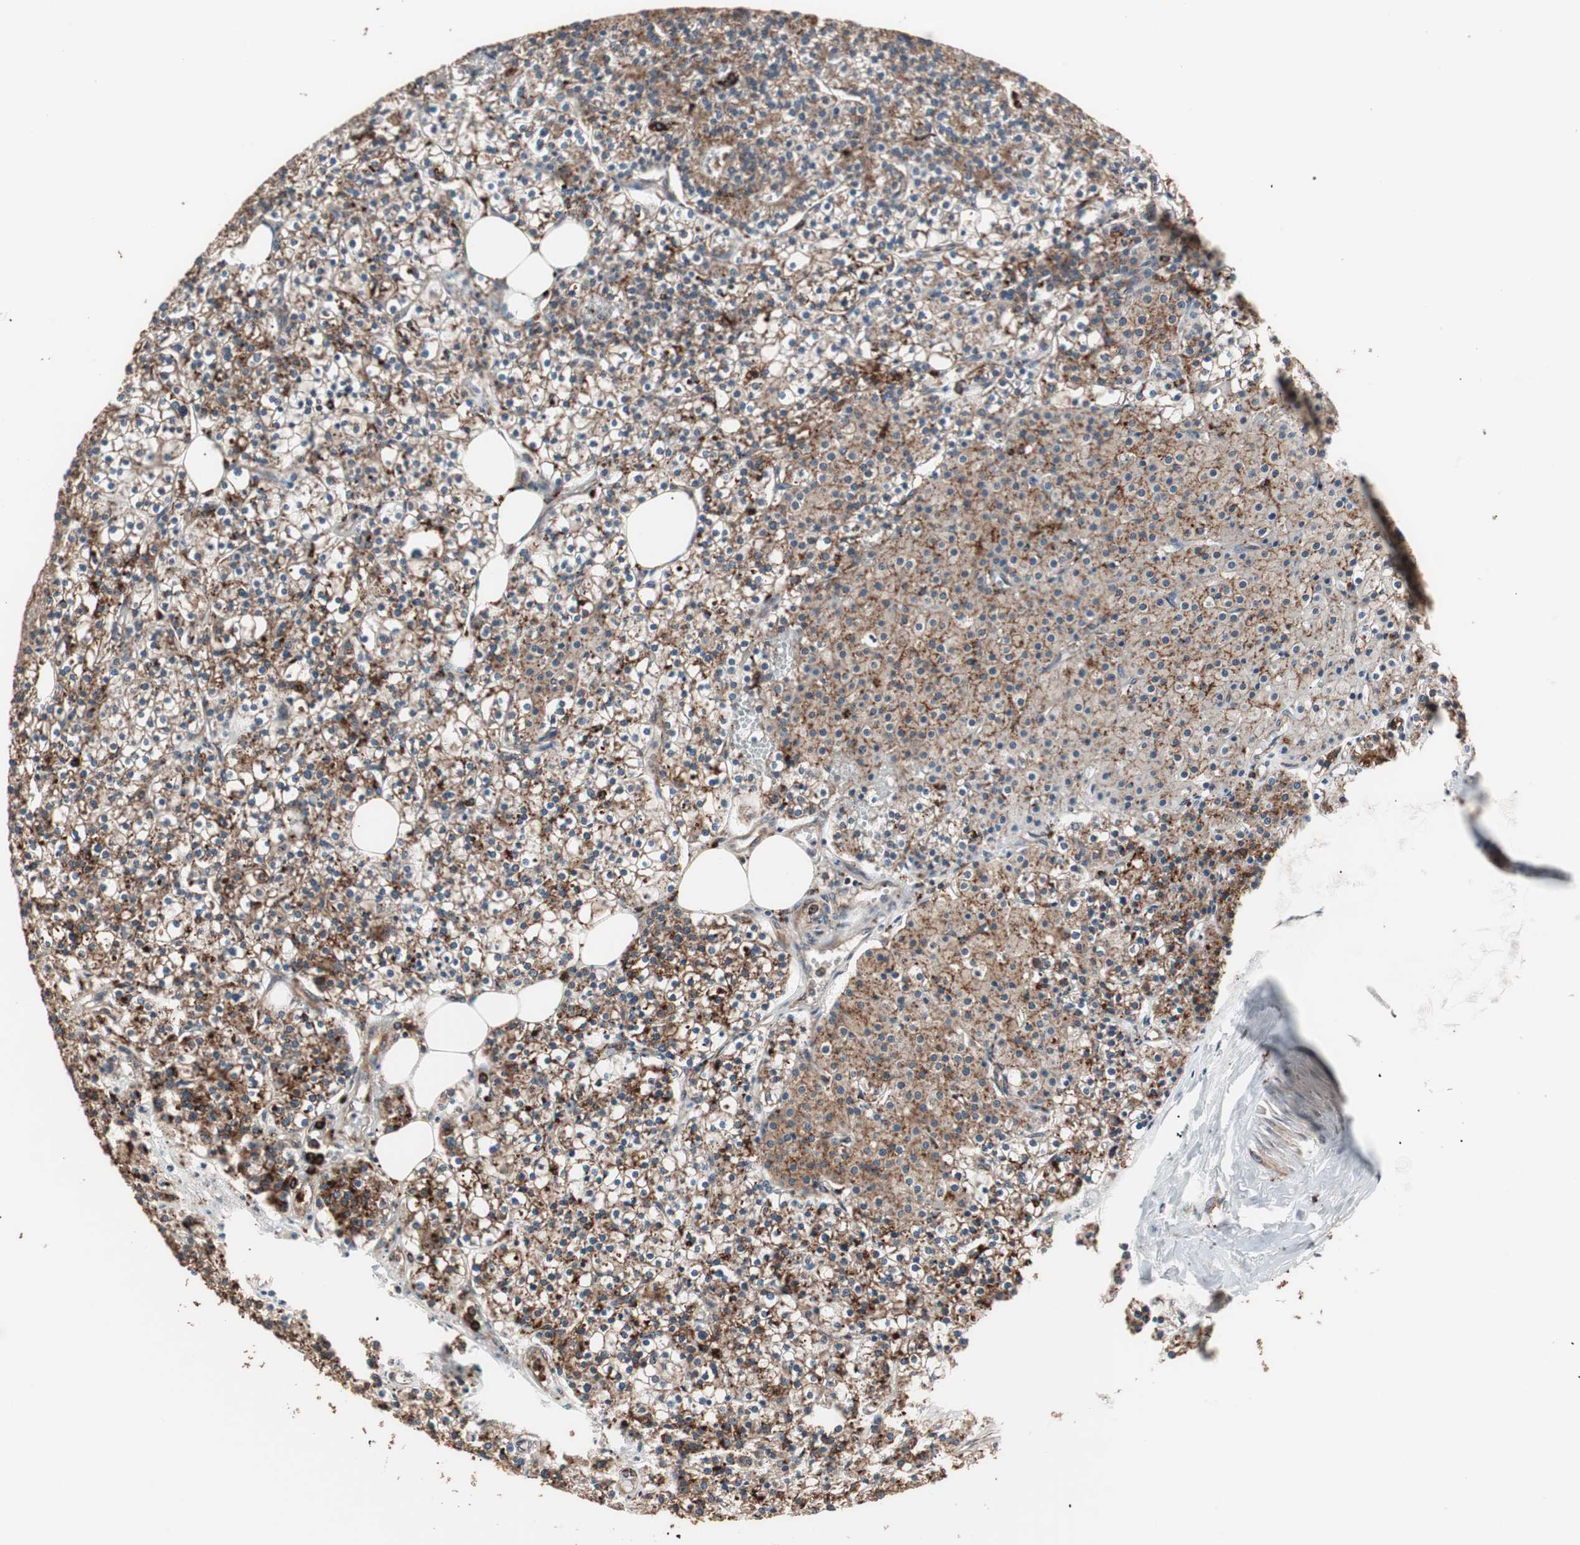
{"staining": {"intensity": "moderate", "quantity": ">75%", "location": "cytoplasmic/membranous"}, "tissue": "parathyroid gland", "cell_type": "Glandular cells", "image_type": "normal", "snomed": [{"axis": "morphology", "description": "Normal tissue, NOS"}, {"axis": "topography", "description": "Parathyroid gland"}], "caption": "Moderate cytoplasmic/membranous staining for a protein is present in approximately >75% of glandular cells of benign parathyroid gland using immunohistochemistry.", "gene": "CCT3", "patient": {"sex": "female", "age": 63}}